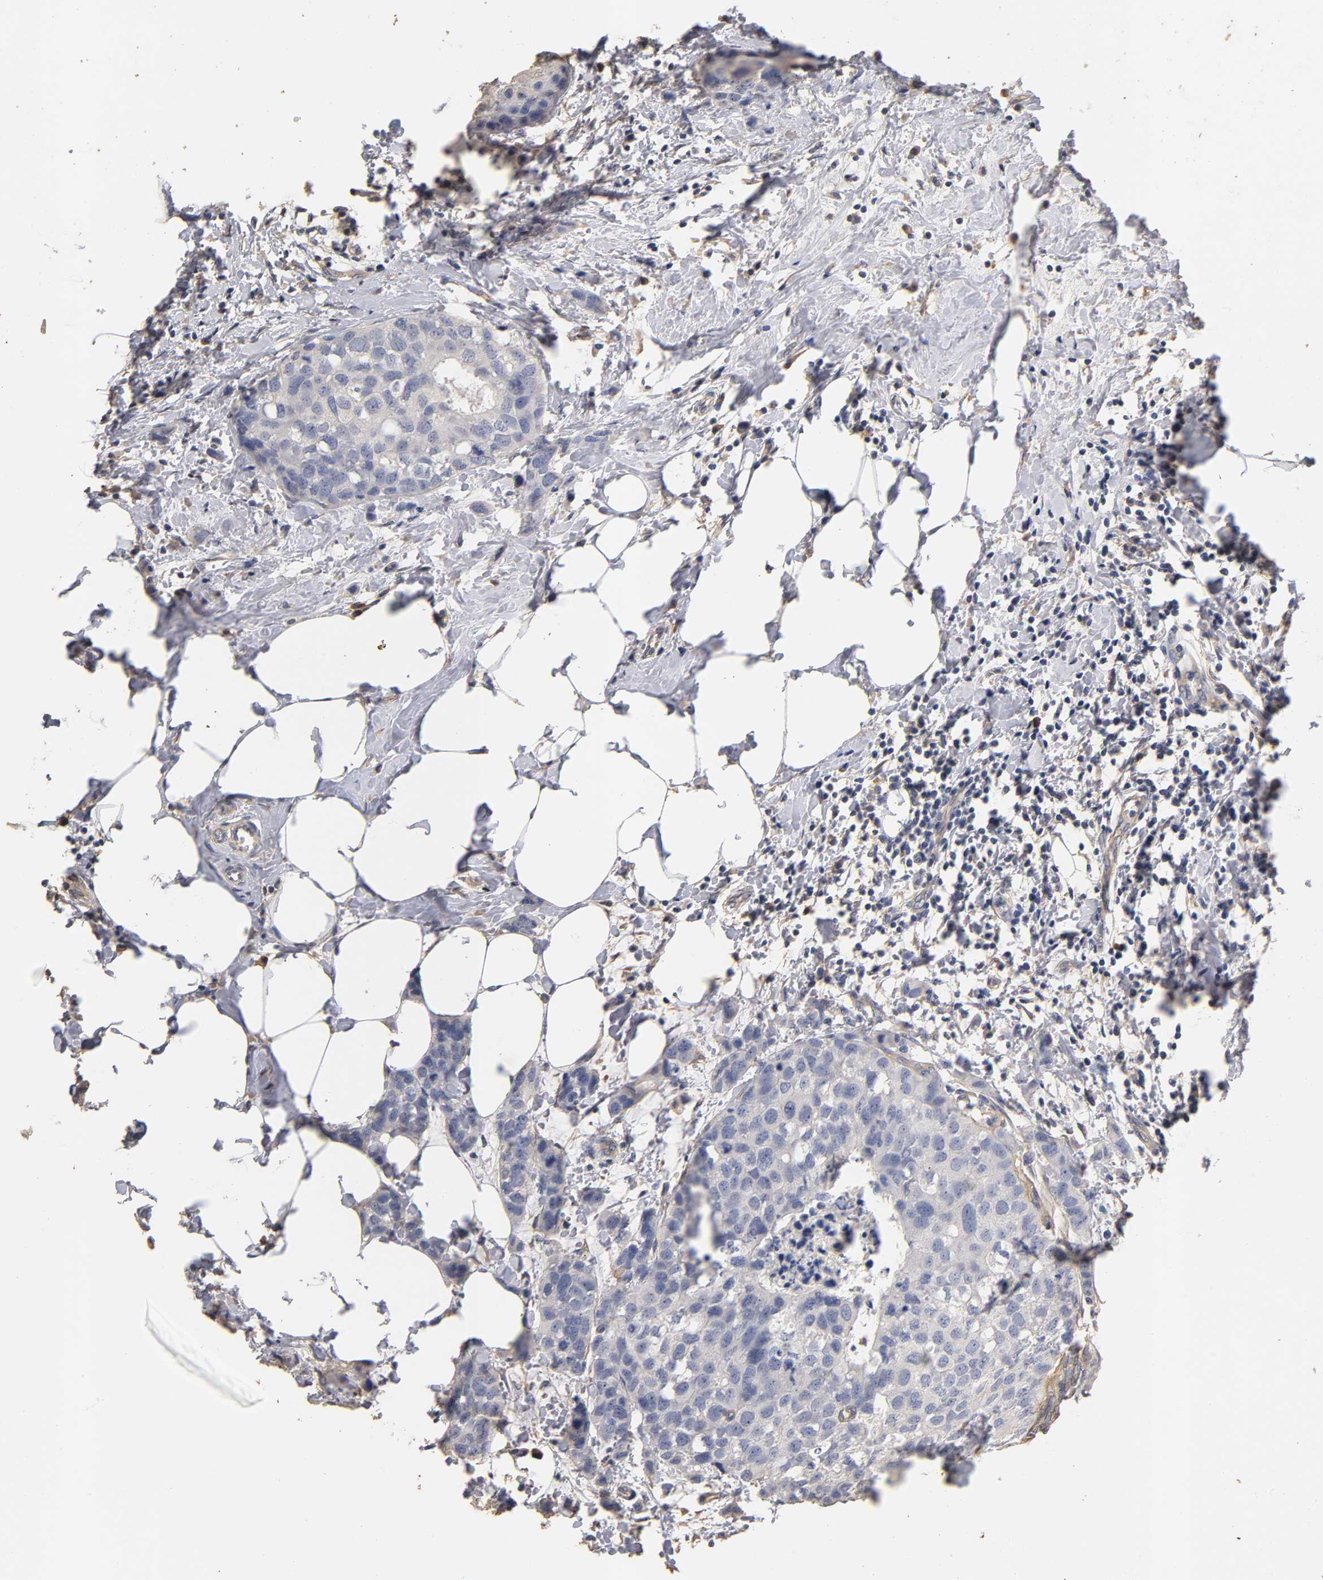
{"staining": {"intensity": "negative", "quantity": "none", "location": "none"}, "tissue": "breast cancer", "cell_type": "Tumor cells", "image_type": "cancer", "snomed": [{"axis": "morphology", "description": "Normal tissue, NOS"}, {"axis": "morphology", "description": "Duct carcinoma"}, {"axis": "topography", "description": "Breast"}], "caption": "IHC of human breast infiltrating ductal carcinoma displays no staining in tumor cells.", "gene": "VSIG4", "patient": {"sex": "female", "age": 50}}